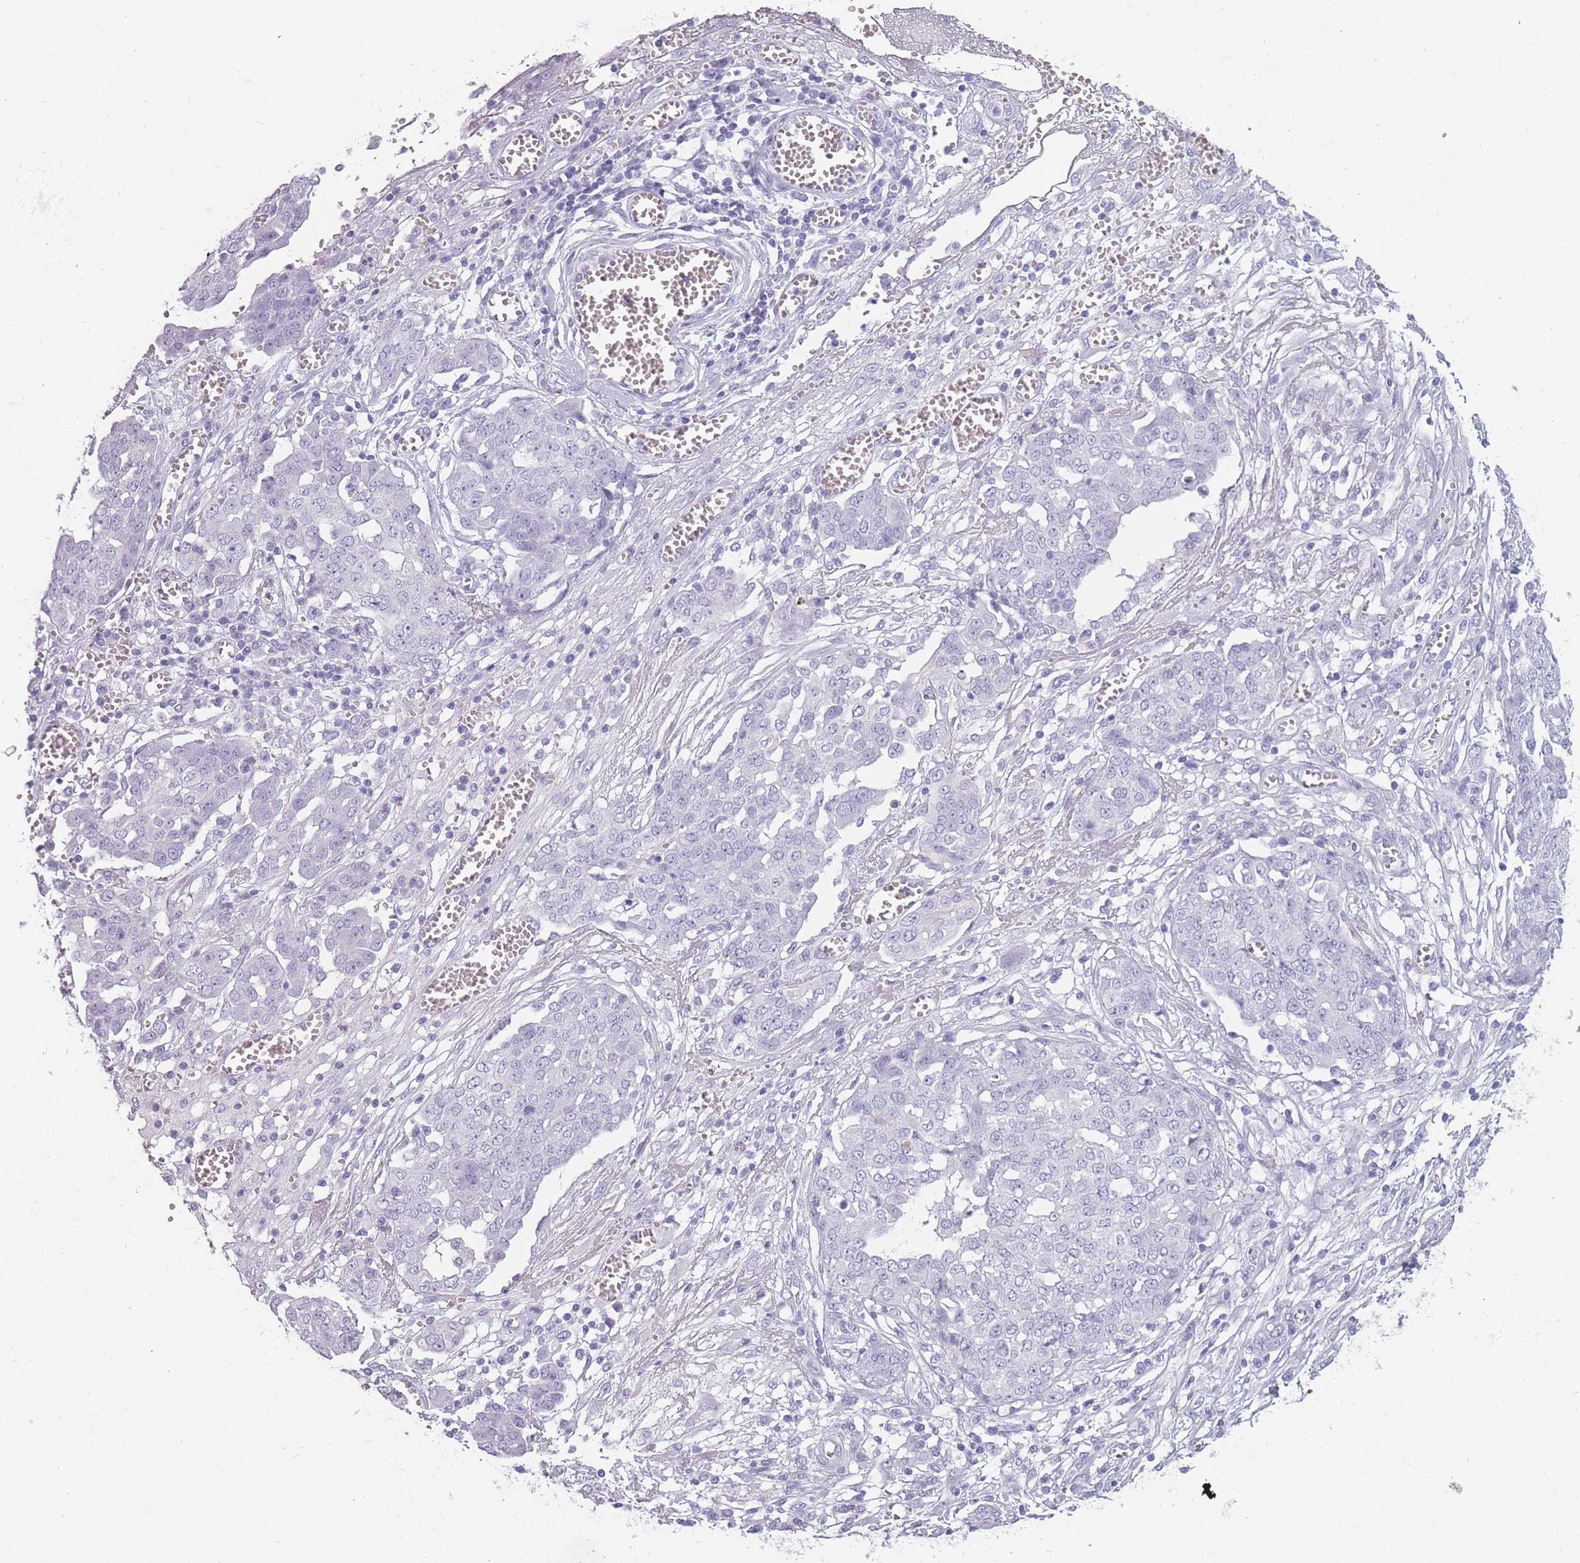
{"staining": {"intensity": "negative", "quantity": "none", "location": "none"}, "tissue": "ovarian cancer", "cell_type": "Tumor cells", "image_type": "cancer", "snomed": [{"axis": "morphology", "description": "Cystadenocarcinoma, serous, NOS"}, {"axis": "topography", "description": "Soft tissue"}, {"axis": "topography", "description": "Ovary"}], "caption": "Tumor cells are negative for brown protein staining in ovarian serous cystadenocarcinoma.", "gene": "PPFIA3", "patient": {"sex": "female", "age": 57}}